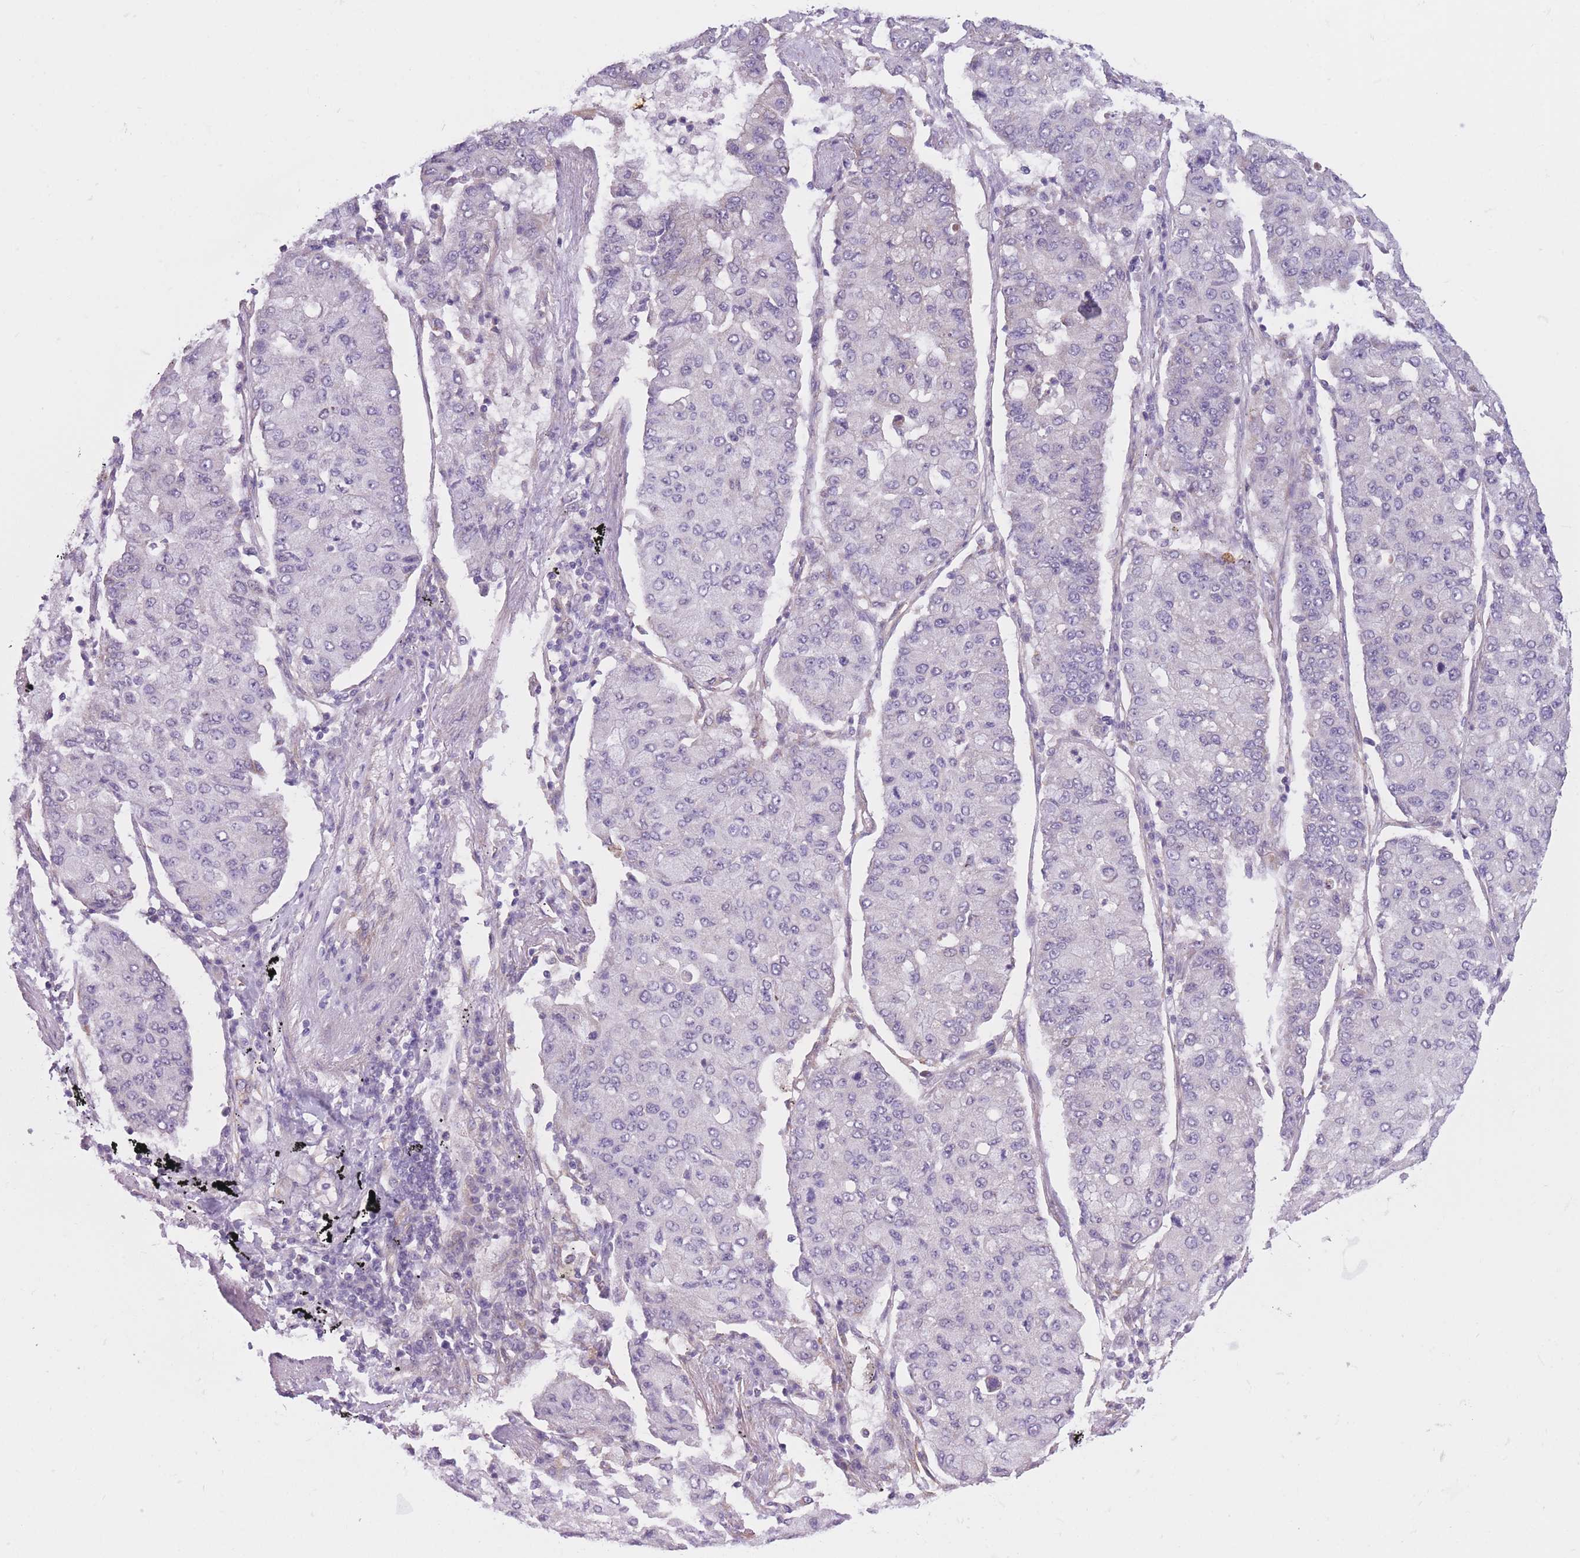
{"staining": {"intensity": "negative", "quantity": "none", "location": "none"}, "tissue": "lung cancer", "cell_type": "Tumor cells", "image_type": "cancer", "snomed": [{"axis": "morphology", "description": "Squamous cell carcinoma, NOS"}, {"axis": "topography", "description": "Lung"}], "caption": "A photomicrograph of human lung squamous cell carcinoma is negative for staining in tumor cells. Brightfield microscopy of IHC stained with DAB (3,3'-diaminobenzidine) (brown) and hematoxylin (blue), captured at high magnification.", "gene": "SERPINB3", "patient": {"sex": "male", "age": 74}}